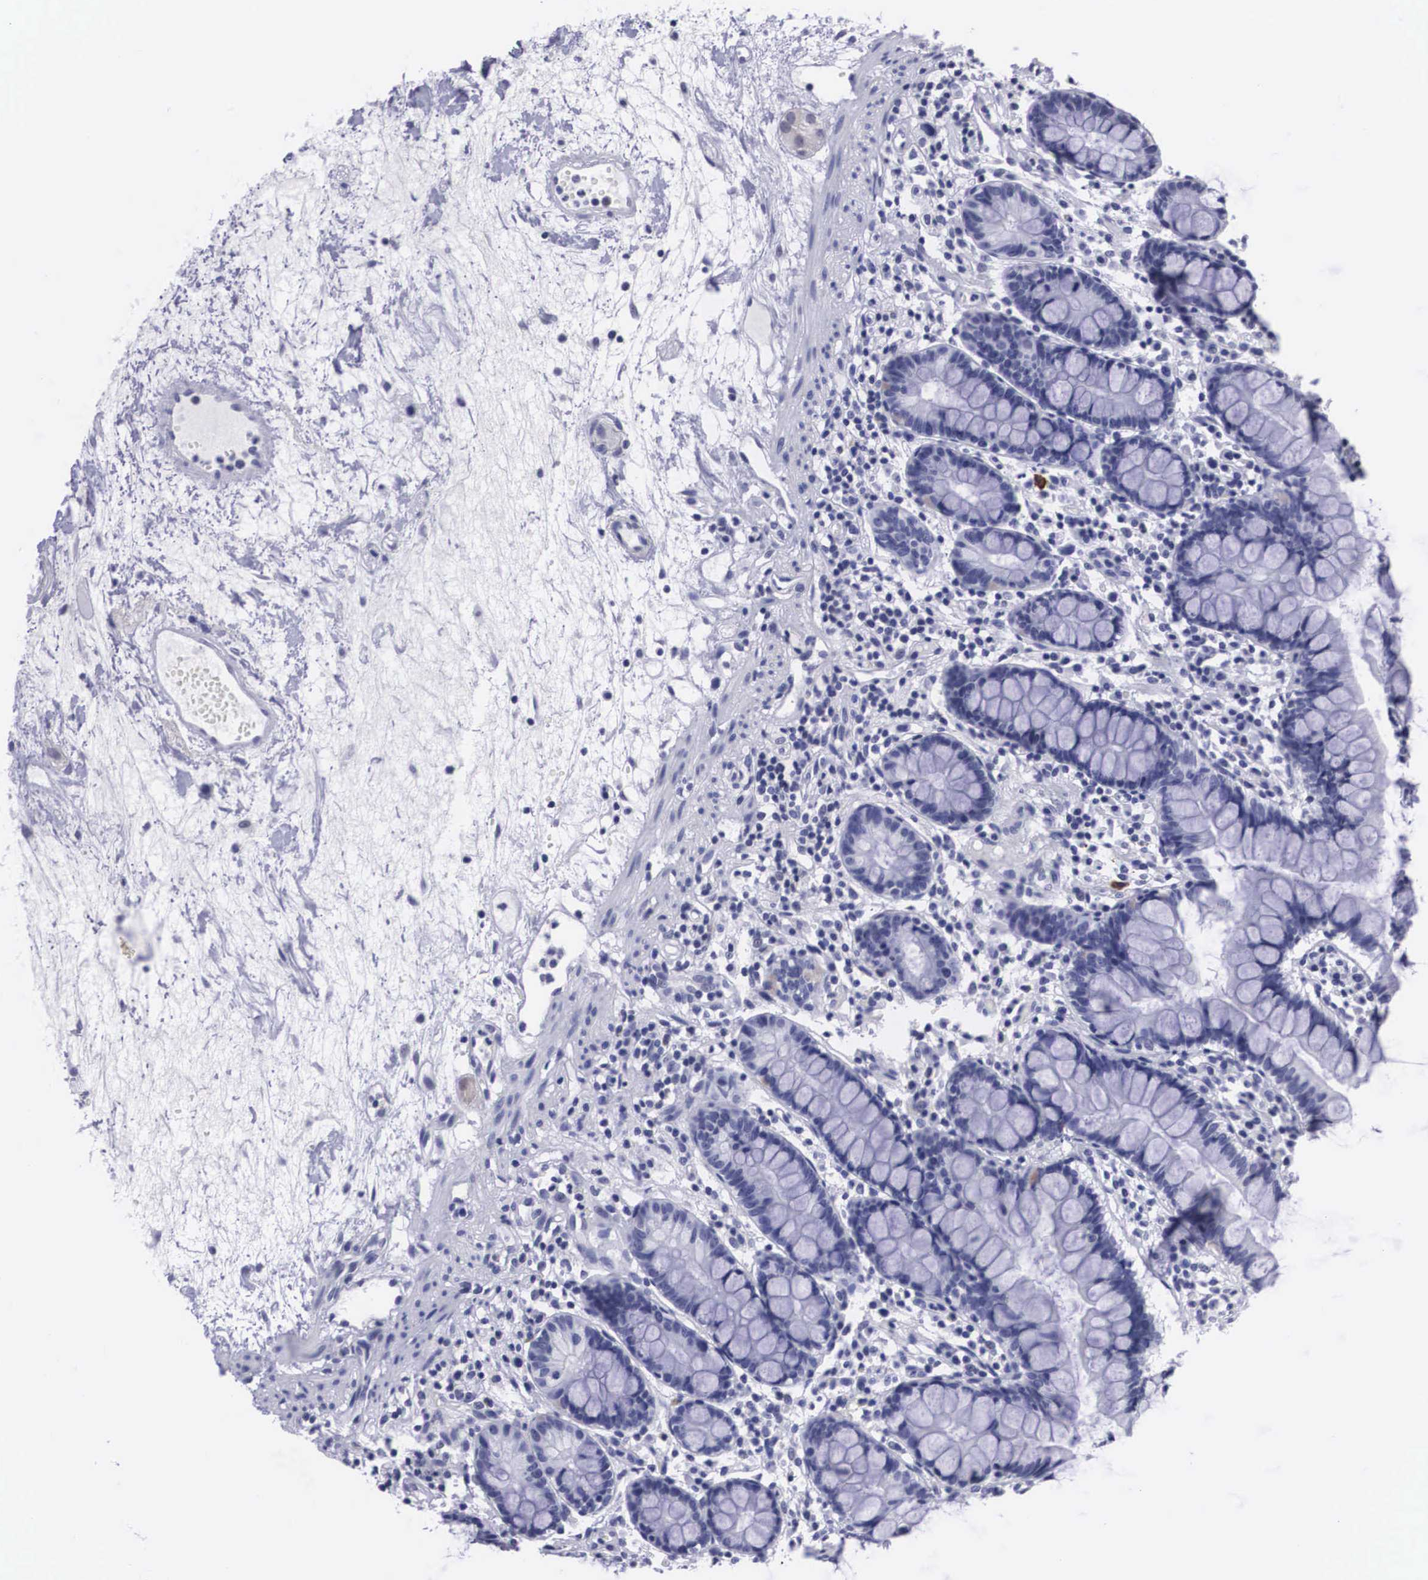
{"staining": {"intensity": "negative", "quantity": "none", "location": "none"}, "tissue": "small intestine", "cell_type": "Glandular cells", "image_type": "normal", "snomed": [{"axis": "morphology", "description": "Normal tissue, NOS"}, {"axis": "topography", "description": "Small intestine"}], "caption": "Protein analysis of normal small intestine shows no significant positivity in glandular cells. (DAB IHC visualized using brightfield microscopy, high magnification).", "gene": "C22orf31", "patient": {"sex": "female", "age": 51}}